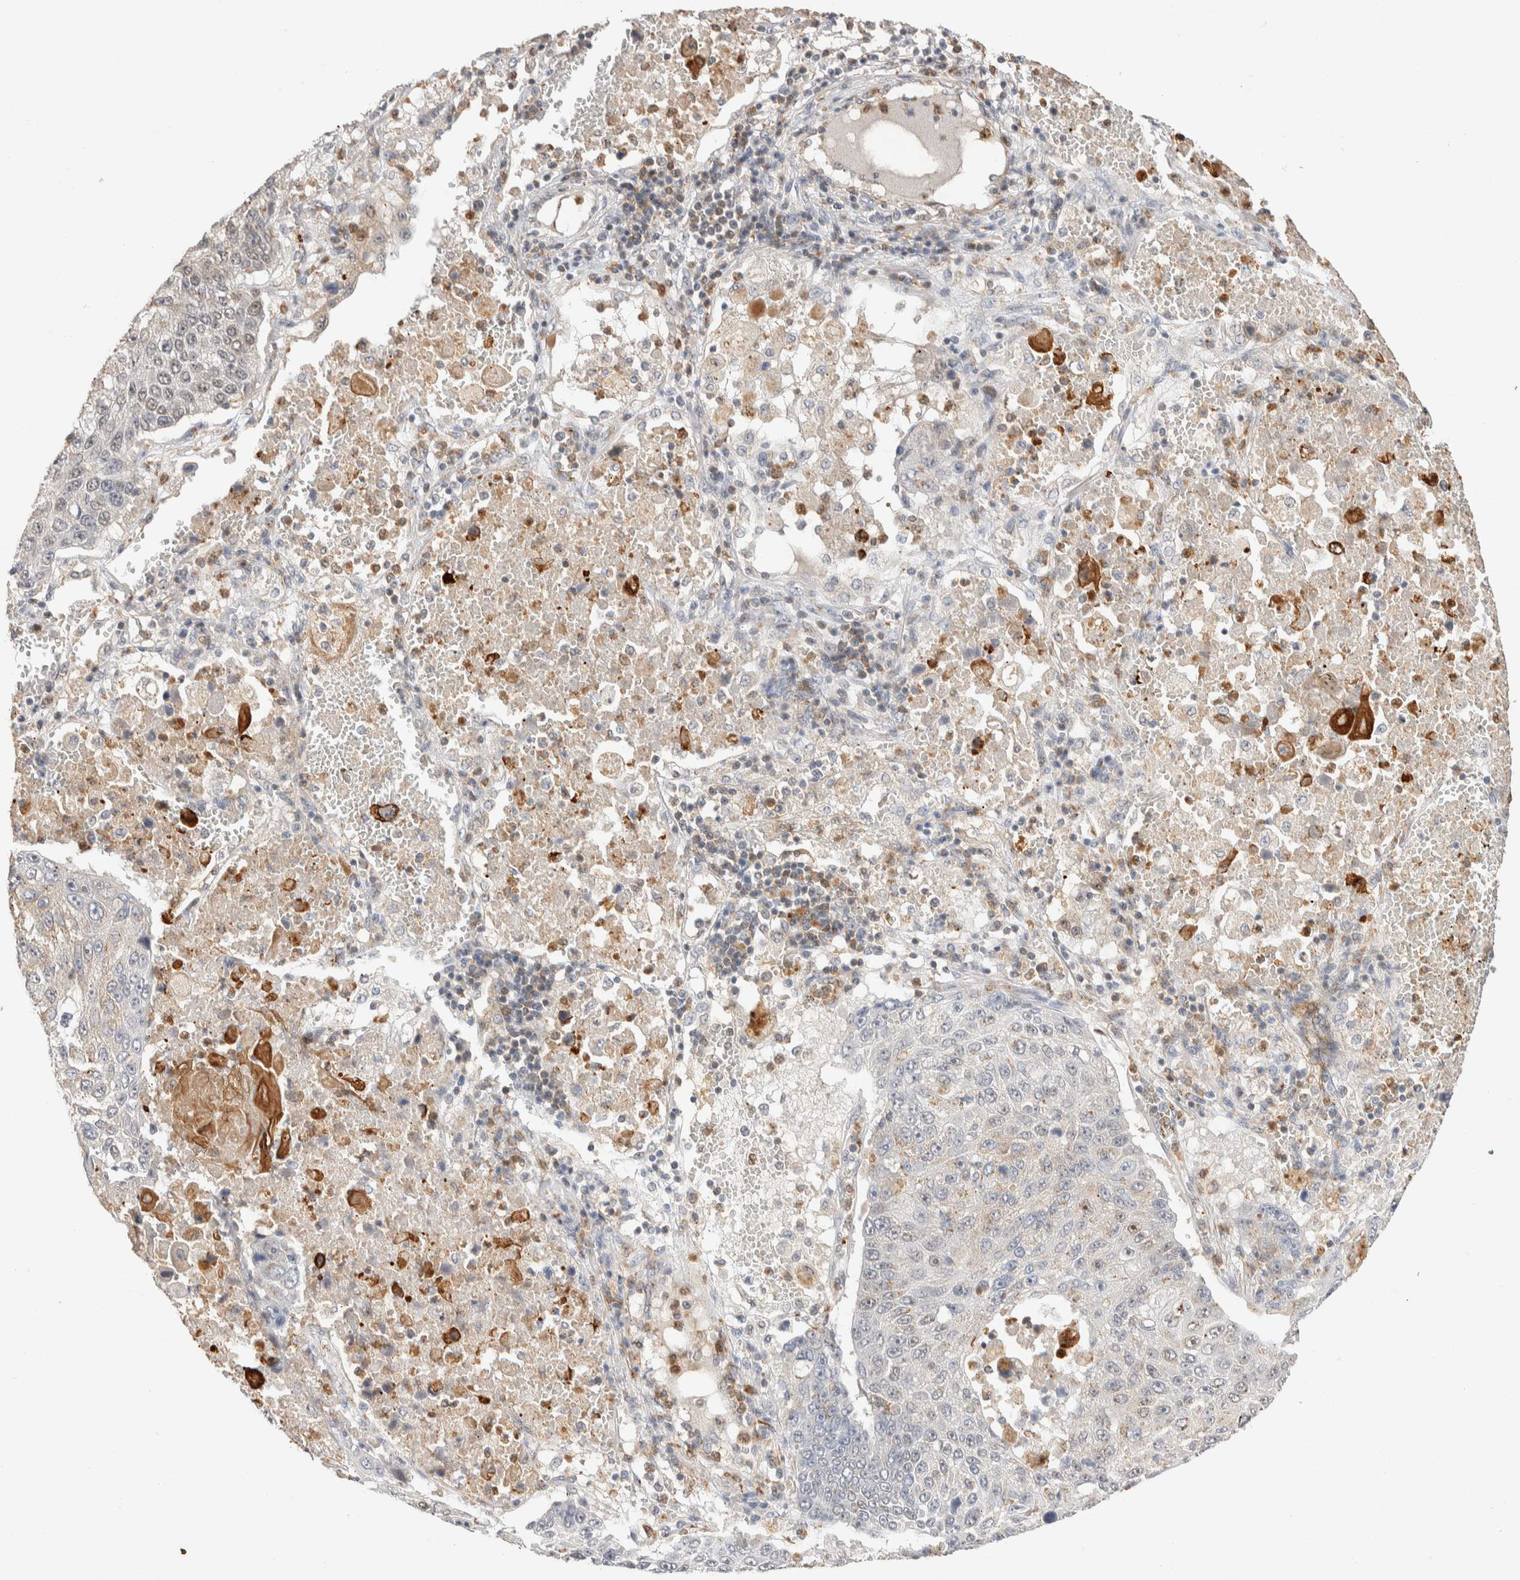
{"staining": {"intensity": "negative", "quantity": "none", "location": "none"}, "tissue": "lung cancer", "cell_type": "Tumor cells", "image_type": "cancer", "snomed": [{"axis": "morphology", "description": "Squamous cell carcinoma, NOS"}, {"axis": "topography", "description": "Lung"}], "caption": "The micrograph reveals no significant expression in tumor cells of lung squamous cell carcinoma. (DAB immunohistochemistry with hematoxylin counter stain).", "gene": "NSMAF", "patient": {"sex": "male", "age": 61}}